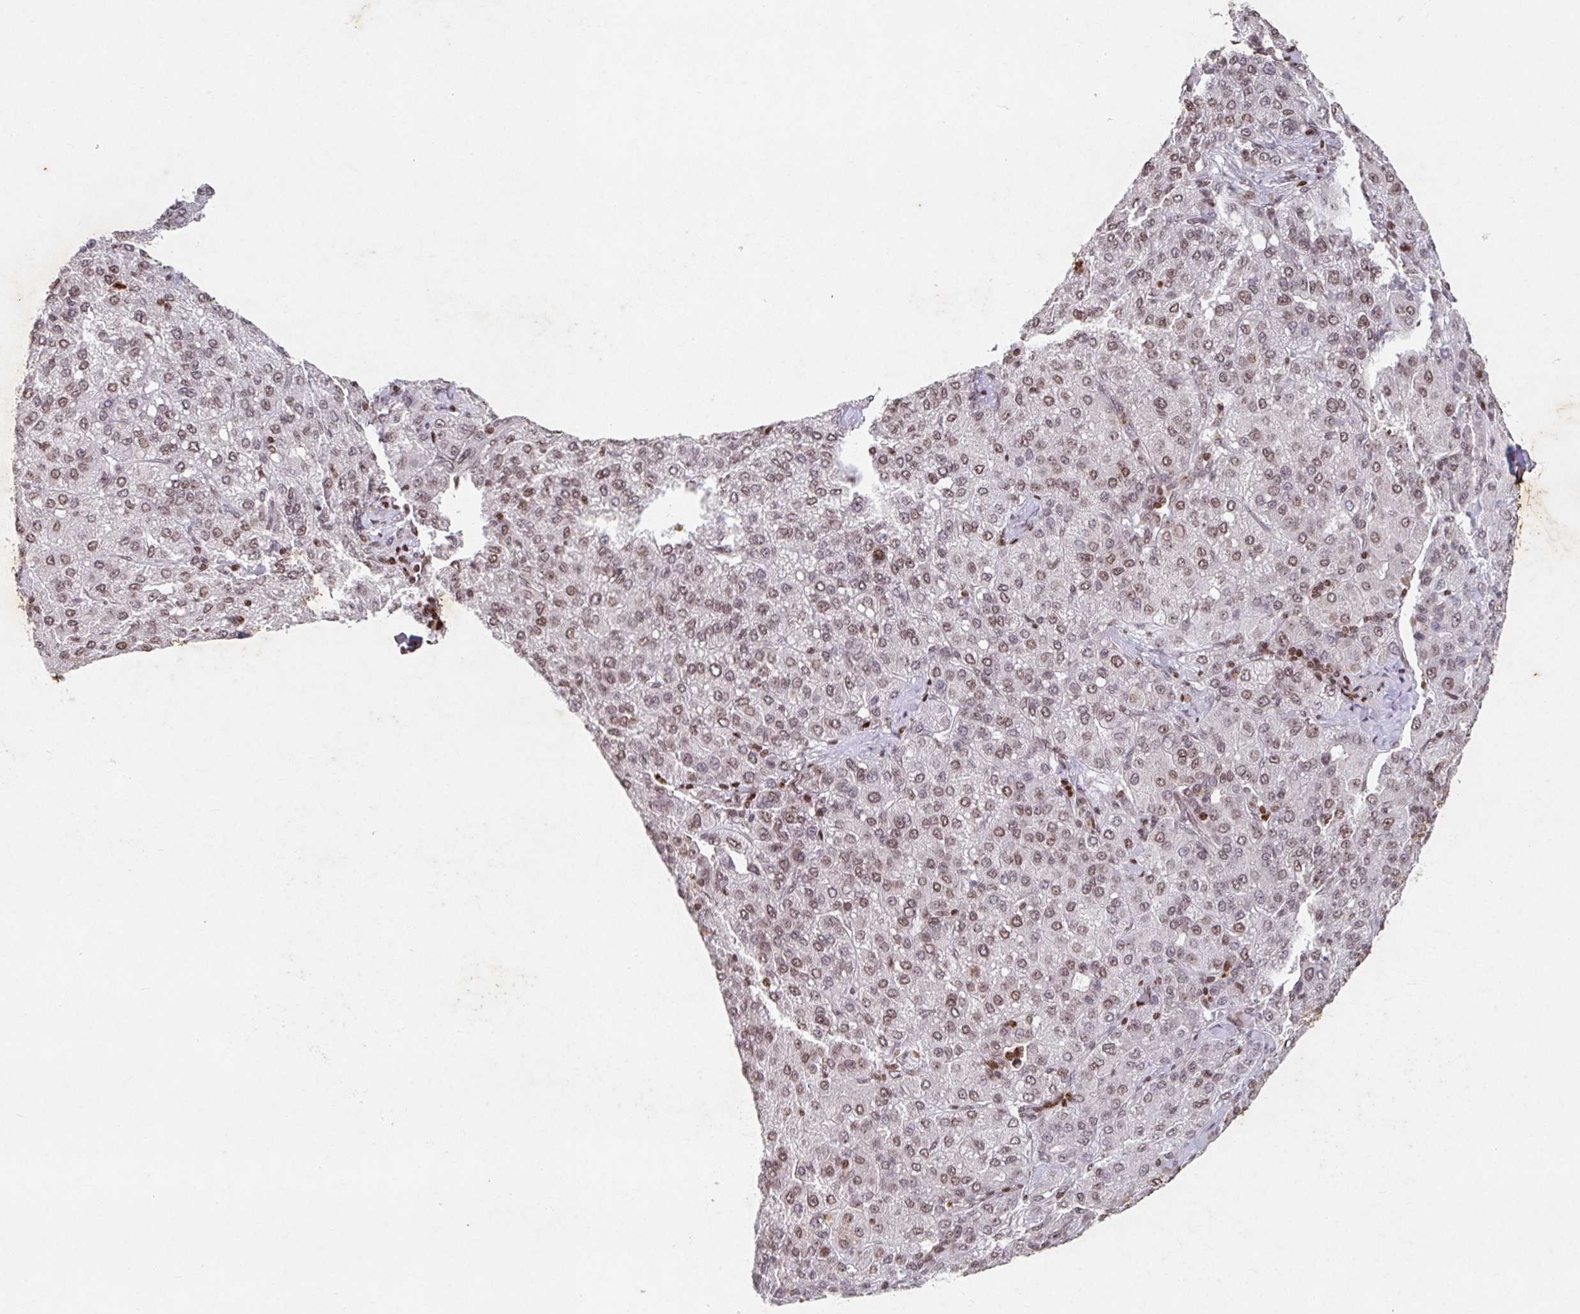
{"staining": {"intensity": "moderate", "quantity": ">75%", "location": "nuclear"}, "tissue": "liver cancer", "cell_type": "Tumor cells", "image_type": "cancer", "snomed": [{"axis": "morphology", "description": "Carcinoma, Hepatocellular, NOS"}, {"axis": "topography", "description": "Liver"}], "caption": "This is an image of IHC staining of hepatocellular carcinoma (liver), which shows moderate positivity in the nuclear of tumor cells.", "gene": "C19orf53", "patient": {"sex": "male", "age": 65}}